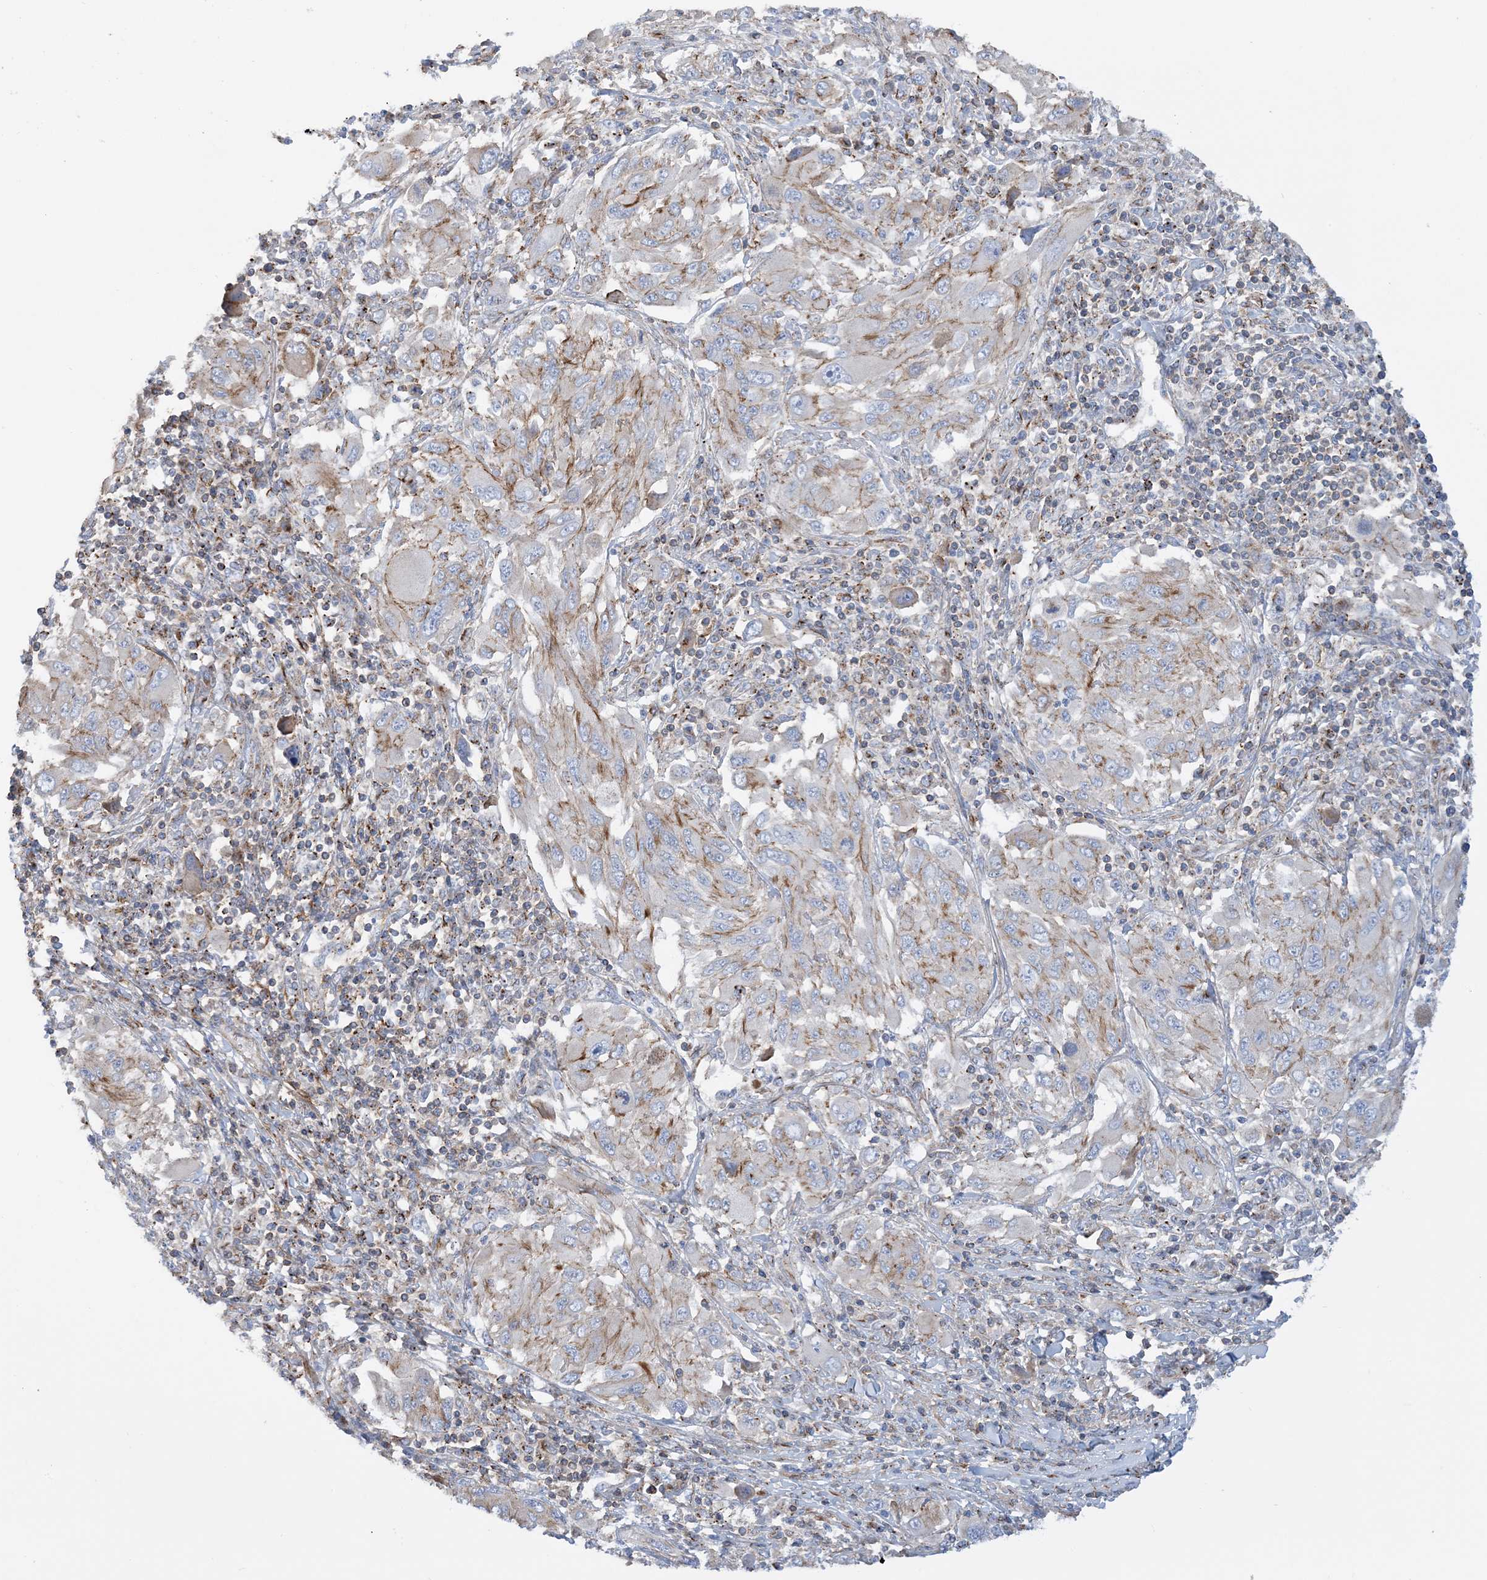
{"staining": {"intensity": "moderate", "quantity": "<25%", "location": "cytoplasmic/membranous"}, "tissue": "melanoma", "cell_type": "Tumor cells", "image_type": "cancer", "snomed": [{"axis": "morphology", "description": "Malignant melanoma, NOS"}, {"axis": "topography", "description": "Skin"}], "caption": "A brown stain highlights moderate cytoplasmic/membranous positivity of a protein in human malignant melanoma tumor cells.", "gene": "CALHM5", "patient": {"sex": "female", "age": 91}}